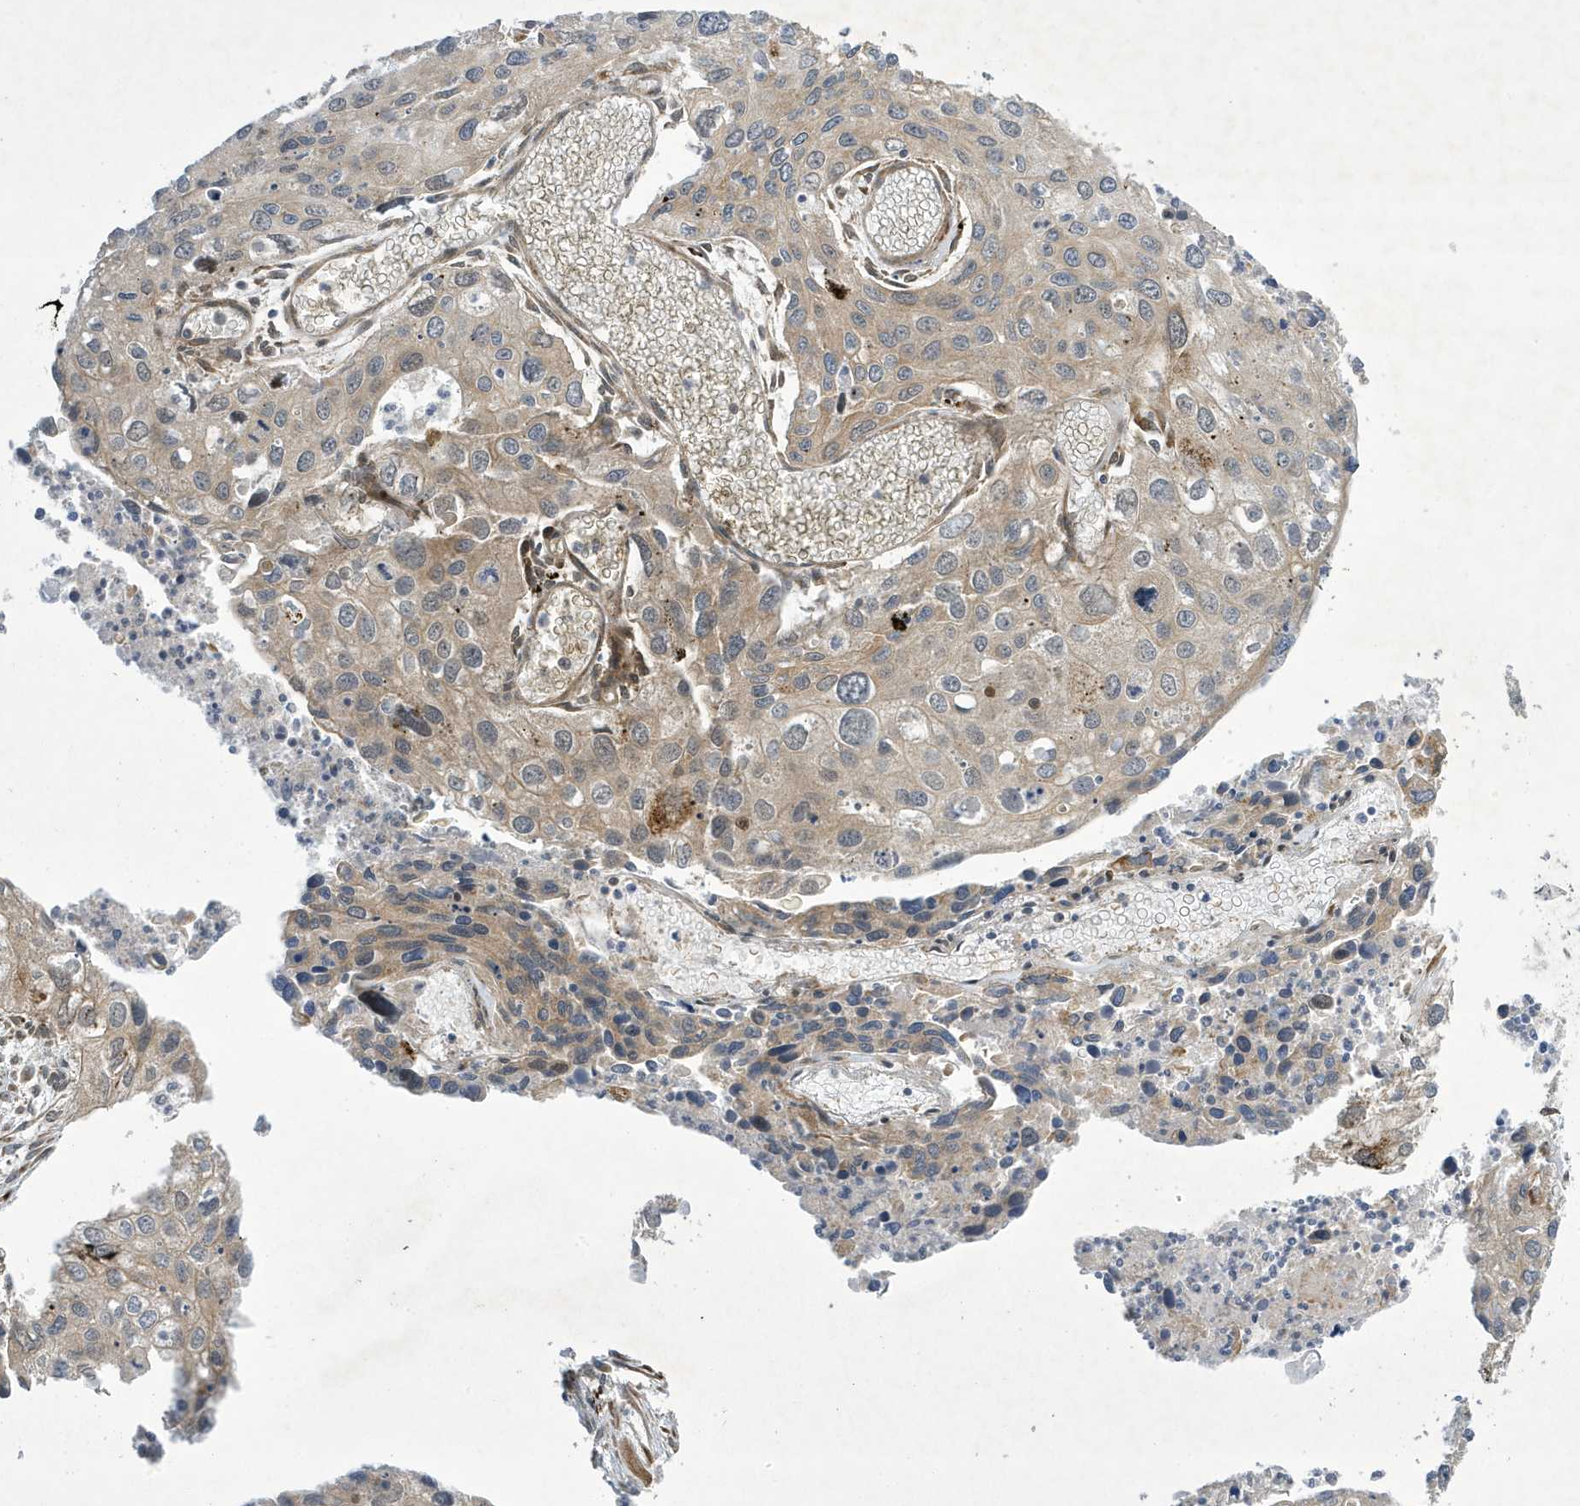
{"staining": {"intensity": "weak", "quantity": "25%-75%", "location": "cytoplasmic/membranous"}, "tissue": "cervical cancer", "cell_type": "Tumor cells", "image_type": "cancer", "snomed": [{"axis": "morphology", "description": "Squamous cell carcinoma, NOS"}, {"axis": "topography", "description": "Cervix"}], "caption": "Protein staining reveals weak cytoplasmic/membranous expression in approximately 25%-75% of tumor cells in cervical squamous cell carcinoma.", "gene": "NCOA7", "patient": {"sex": "female", "age": 55}}